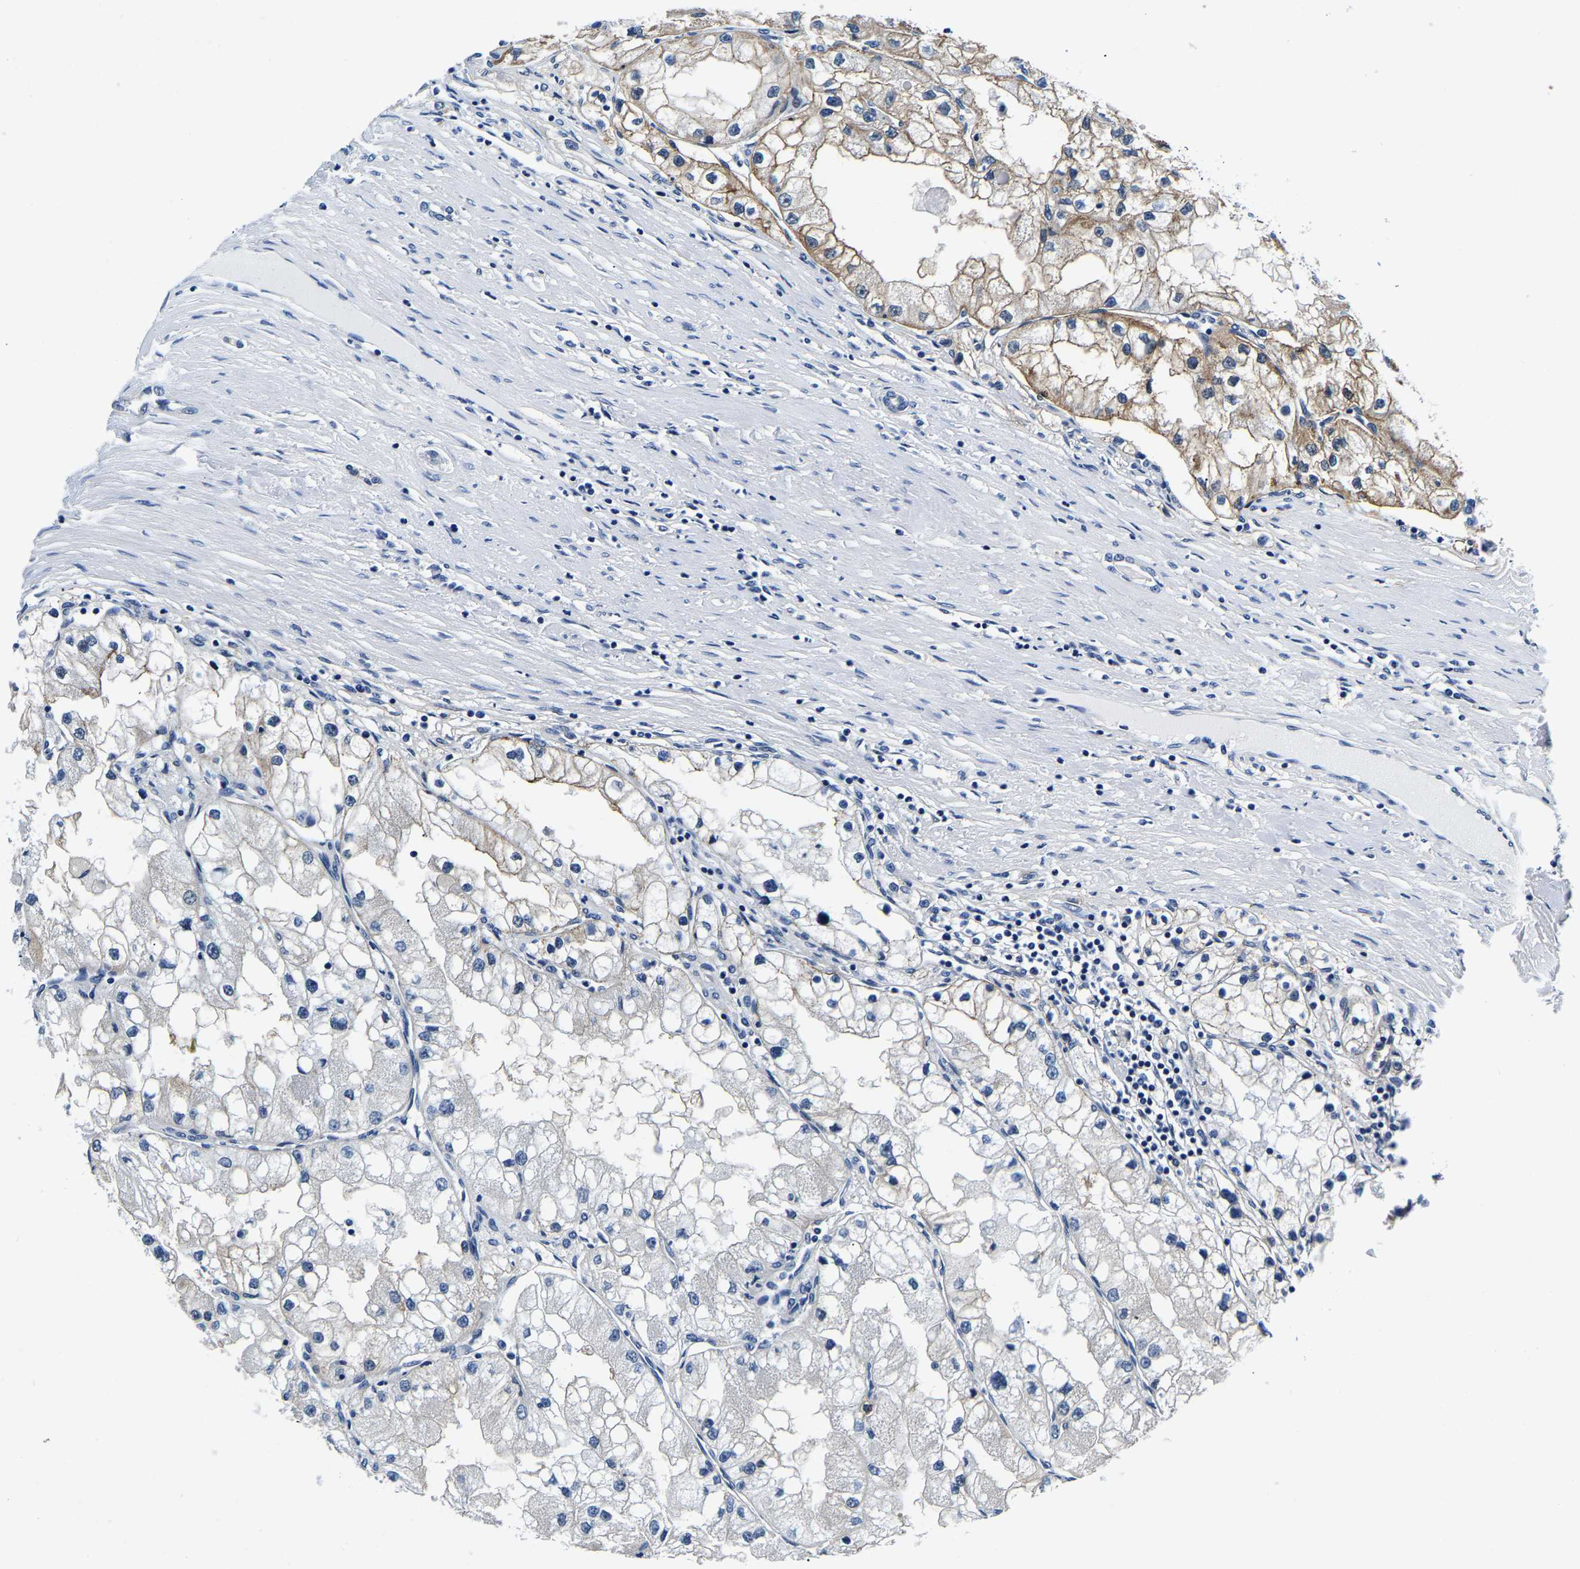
{"staining": {"intensity": "moderate", "quantity": "<25%", "location": "cytoplasmic/membranous"}, "tissue": "renal cancer", "cell_type": "Tumor cells", "image_type": "cancer", "snomed": [{"axis": "morphology", "description": "Adenocarcinoma, NOS"}, {"axis": "topography", "description": "Kidney"}], "caption": "Brown immunohistochemical staining in renal cancer (adenocarcinoma) displays moderate cytoplasmic/membranous positivity in about <25% of tumor cells.", "gene": "ACO1", "patient": {"sex": "male", "age": 68}}